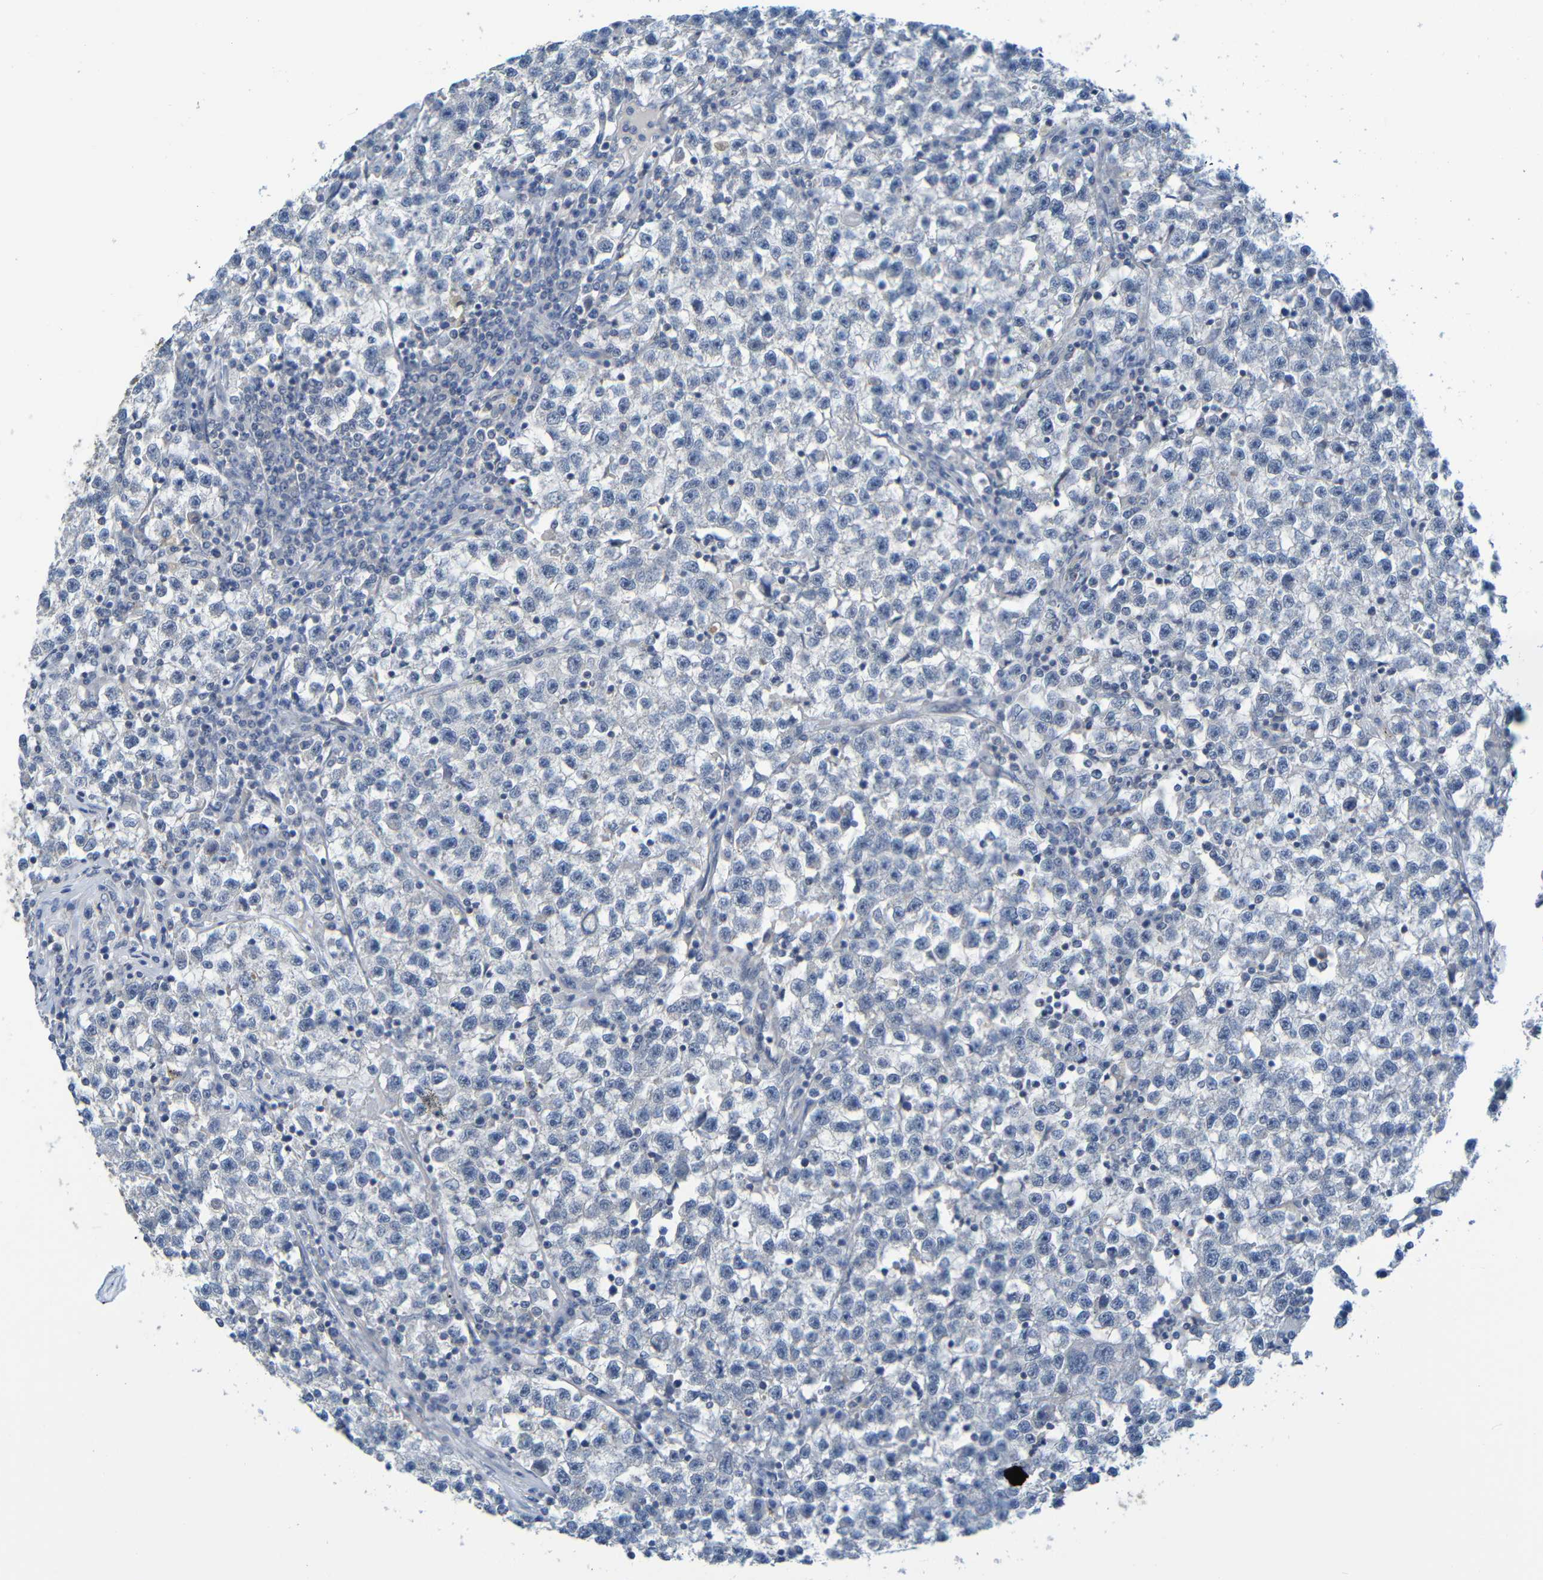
{"staining": {"intensity": "negative", "quantity": "none", "location": "none"}, "tissue": "testis cancer", "cell_type": "Tumor cells", "image_type": "cancer", "snomed": [{"axis": "morphology", "description": "Seminoma, NOS"}, {"axis": "topography", "description": "Testis"}], "caption": "IHC image of seminoma (testis) stained for a protein (brown), which reveals no expression in tumor cells.", "gene": "CYP4F2", "patient": {"sex": "male", "age": 22}}